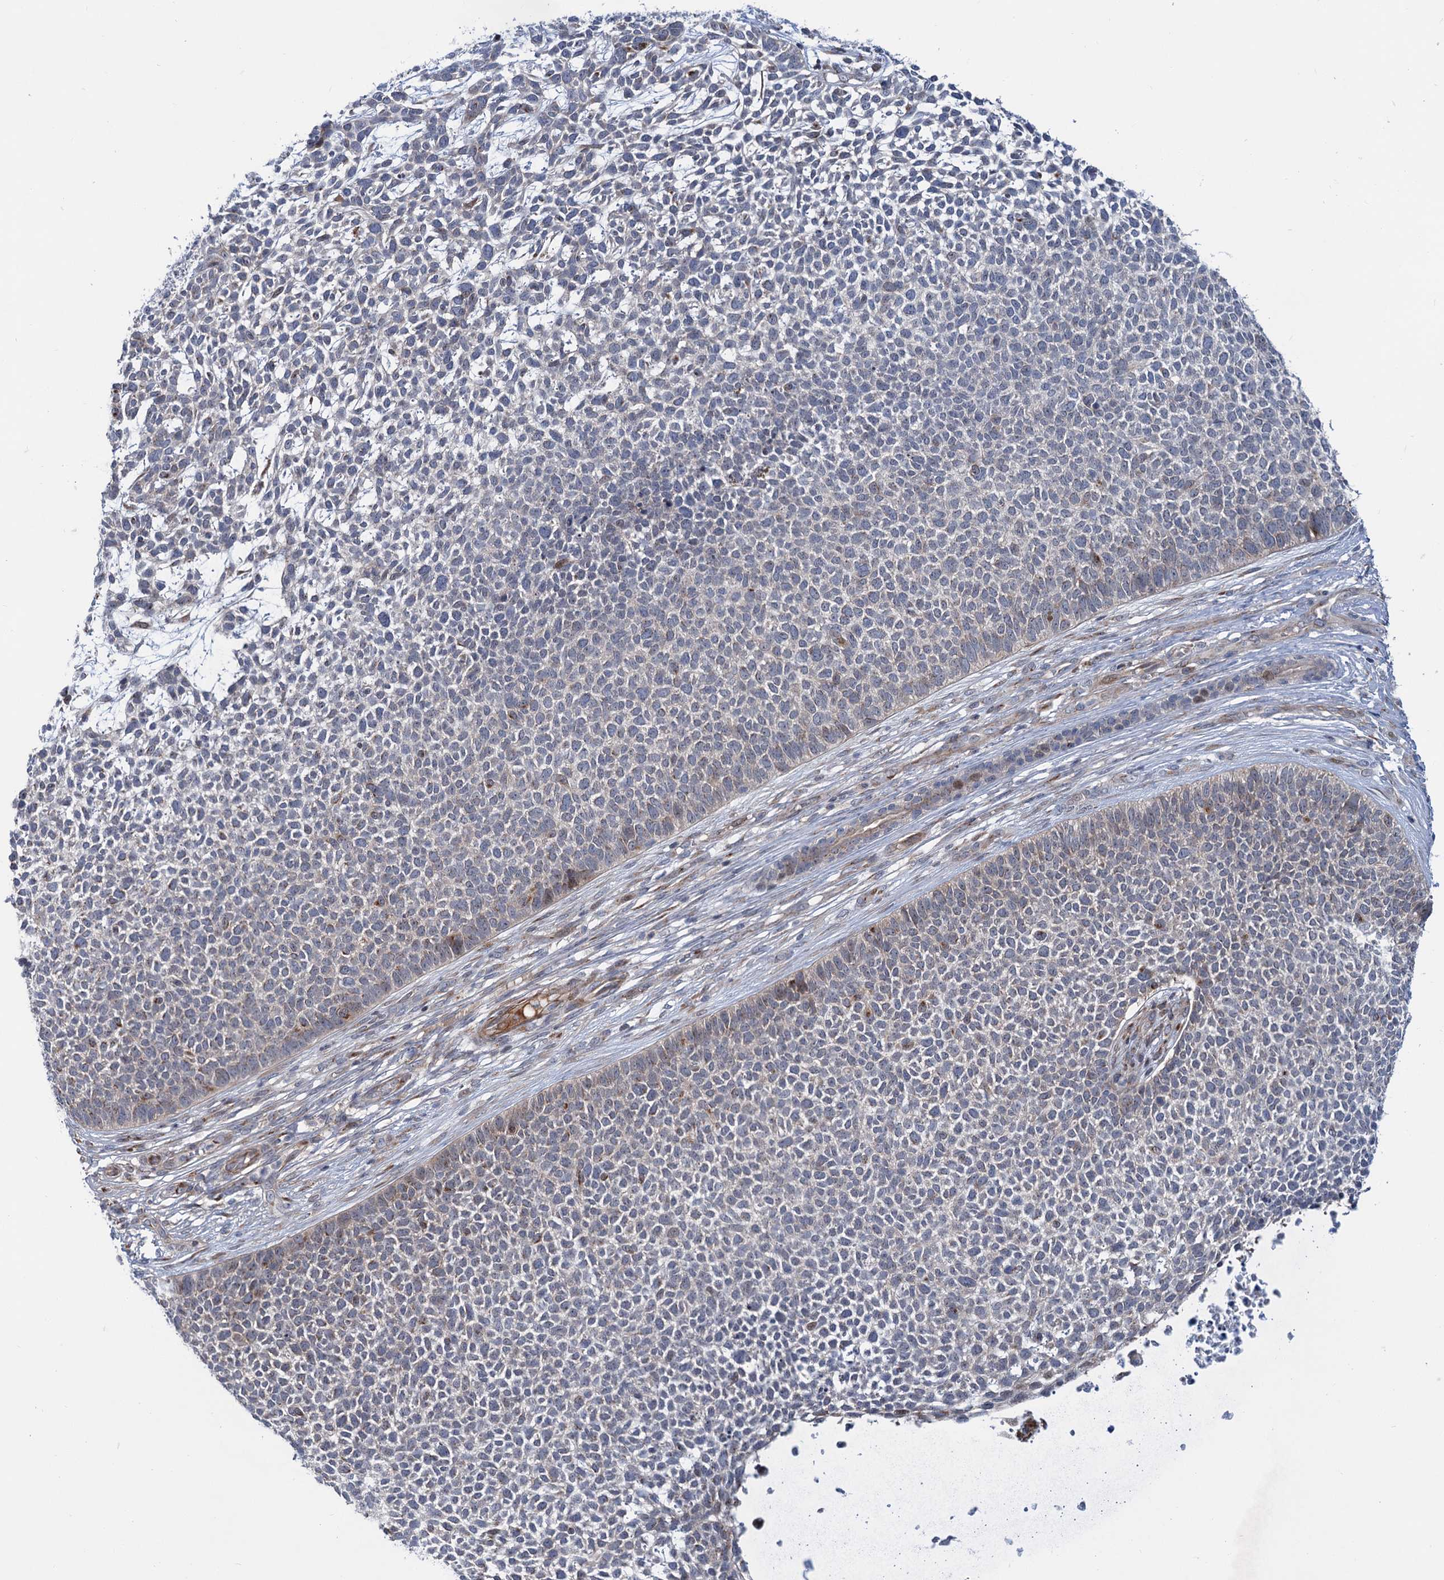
{"staining": {"intensity": "moderate", "quantity": "<25%", "location": "cytoplasmic/membranous"}, "tissue": "skin cancer", "cell_type": "Tumor cells", "image_type": "cancer", "snomed": [{"axis": "morphology", "description": "Basal cell carcinoma"}, {"axis": "topography", "description": "Skin"}], "caption": "This histopathology image demonstrates IHC staining of human skin basal cell carcinoma, with low moderate cytoplasmic/membranous staining in about <25% of tumor cells.", "gene": "ELP4", "patient": {"sex": "female", "age": 84}}